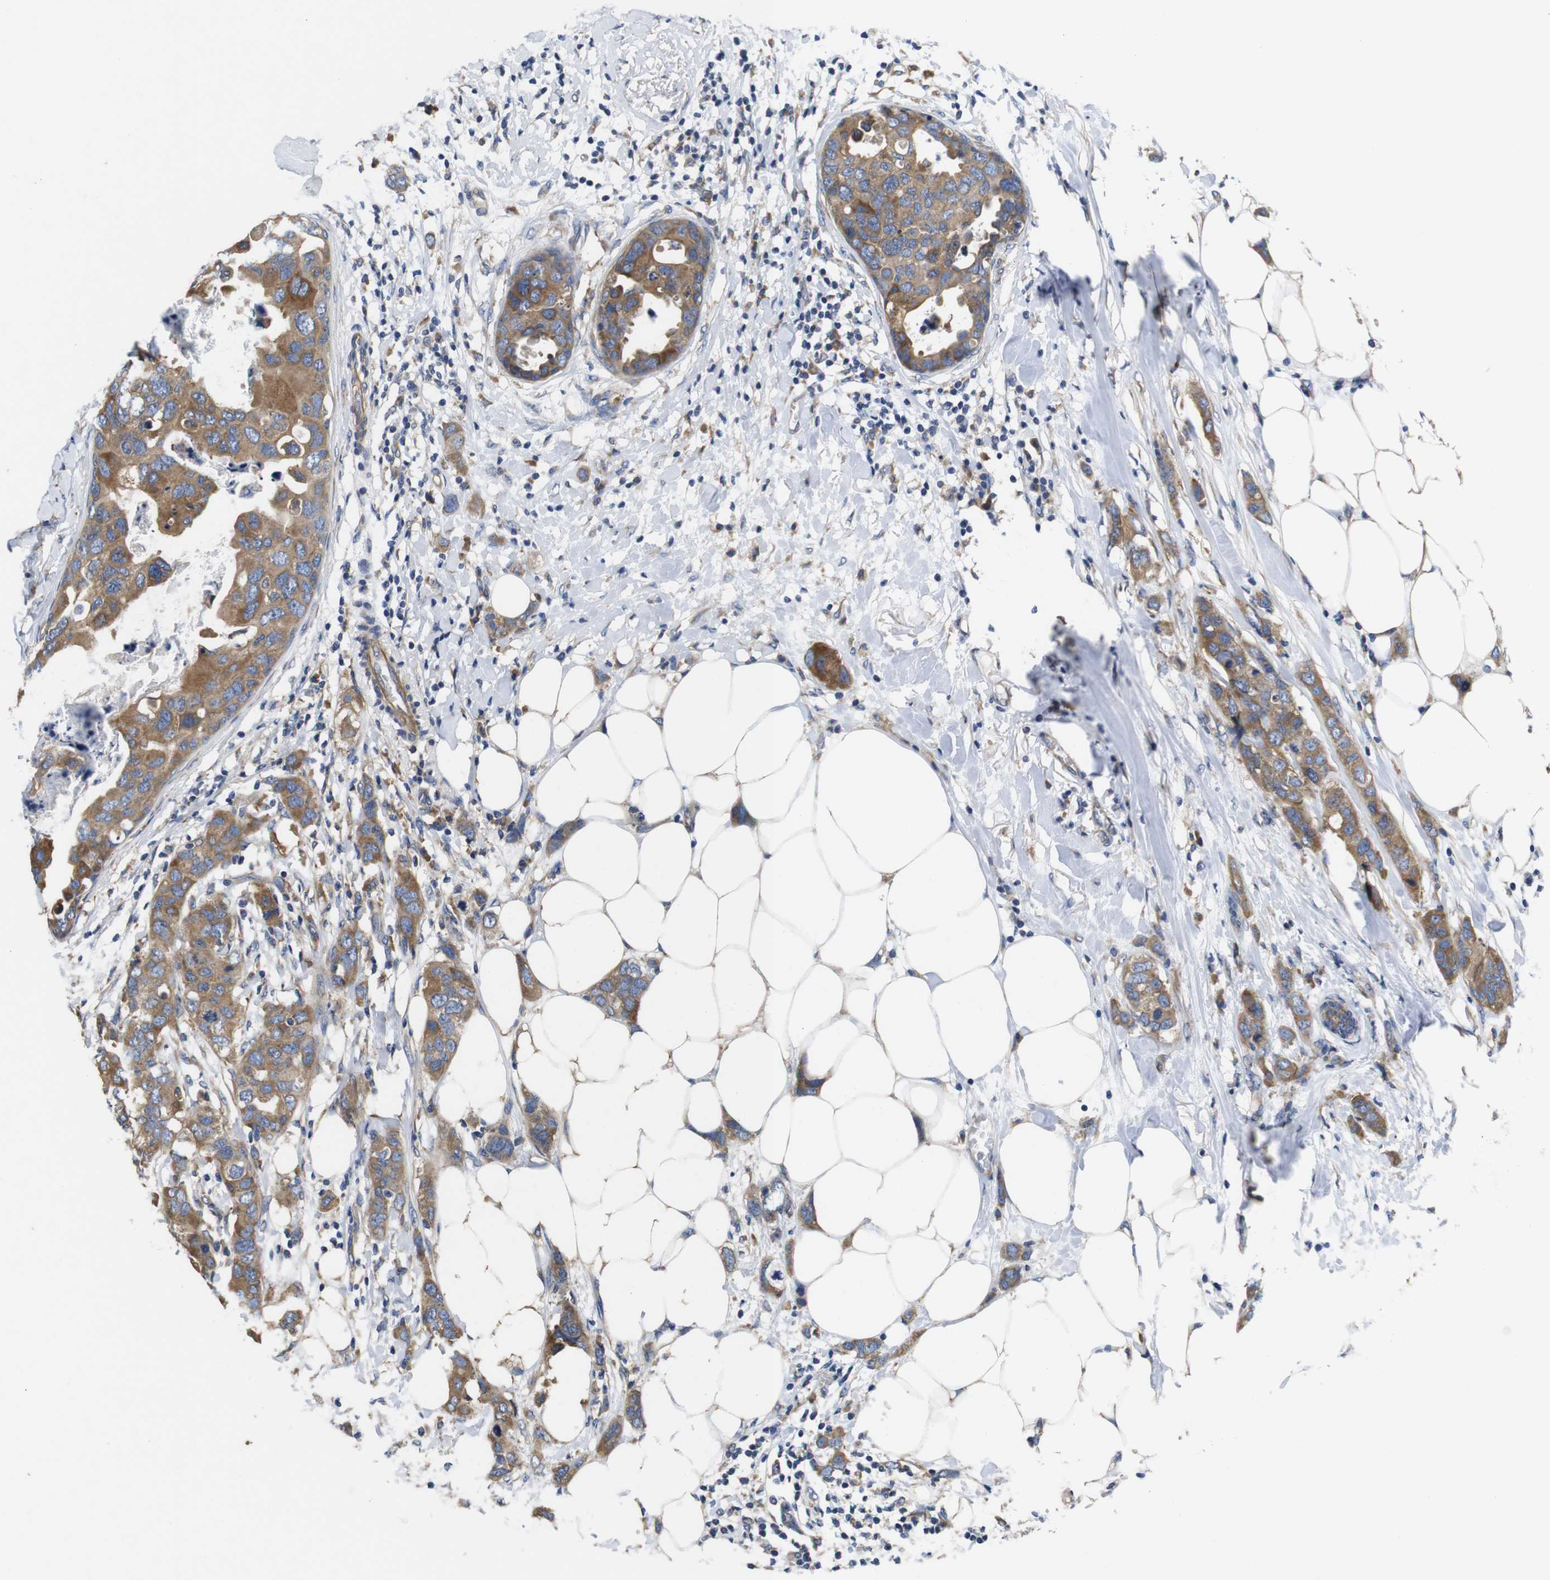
{"staining": {"intensity": "moderate", "quantity": ">75%", "location": "cytoplasmic/membranous"}, "tissue": "breast cancer", "cell_type": "Tumor cells", "image_type": "cancer", "snomed": [{"axis": "morphology", "description": "Duct carcinoma"}, {"axis": "topography", "description": "Breast"}], "caption": "Breast cancer (intraductal carcinoma) stained with DAB immunohistochemistry (IHC) demonstrates medium levels of moderate cytoplasmic/membranous staining in approximately >75% of tumor cells.", "gene": "MARCHF7", "patient": {"sex": "female", "age": 50}}